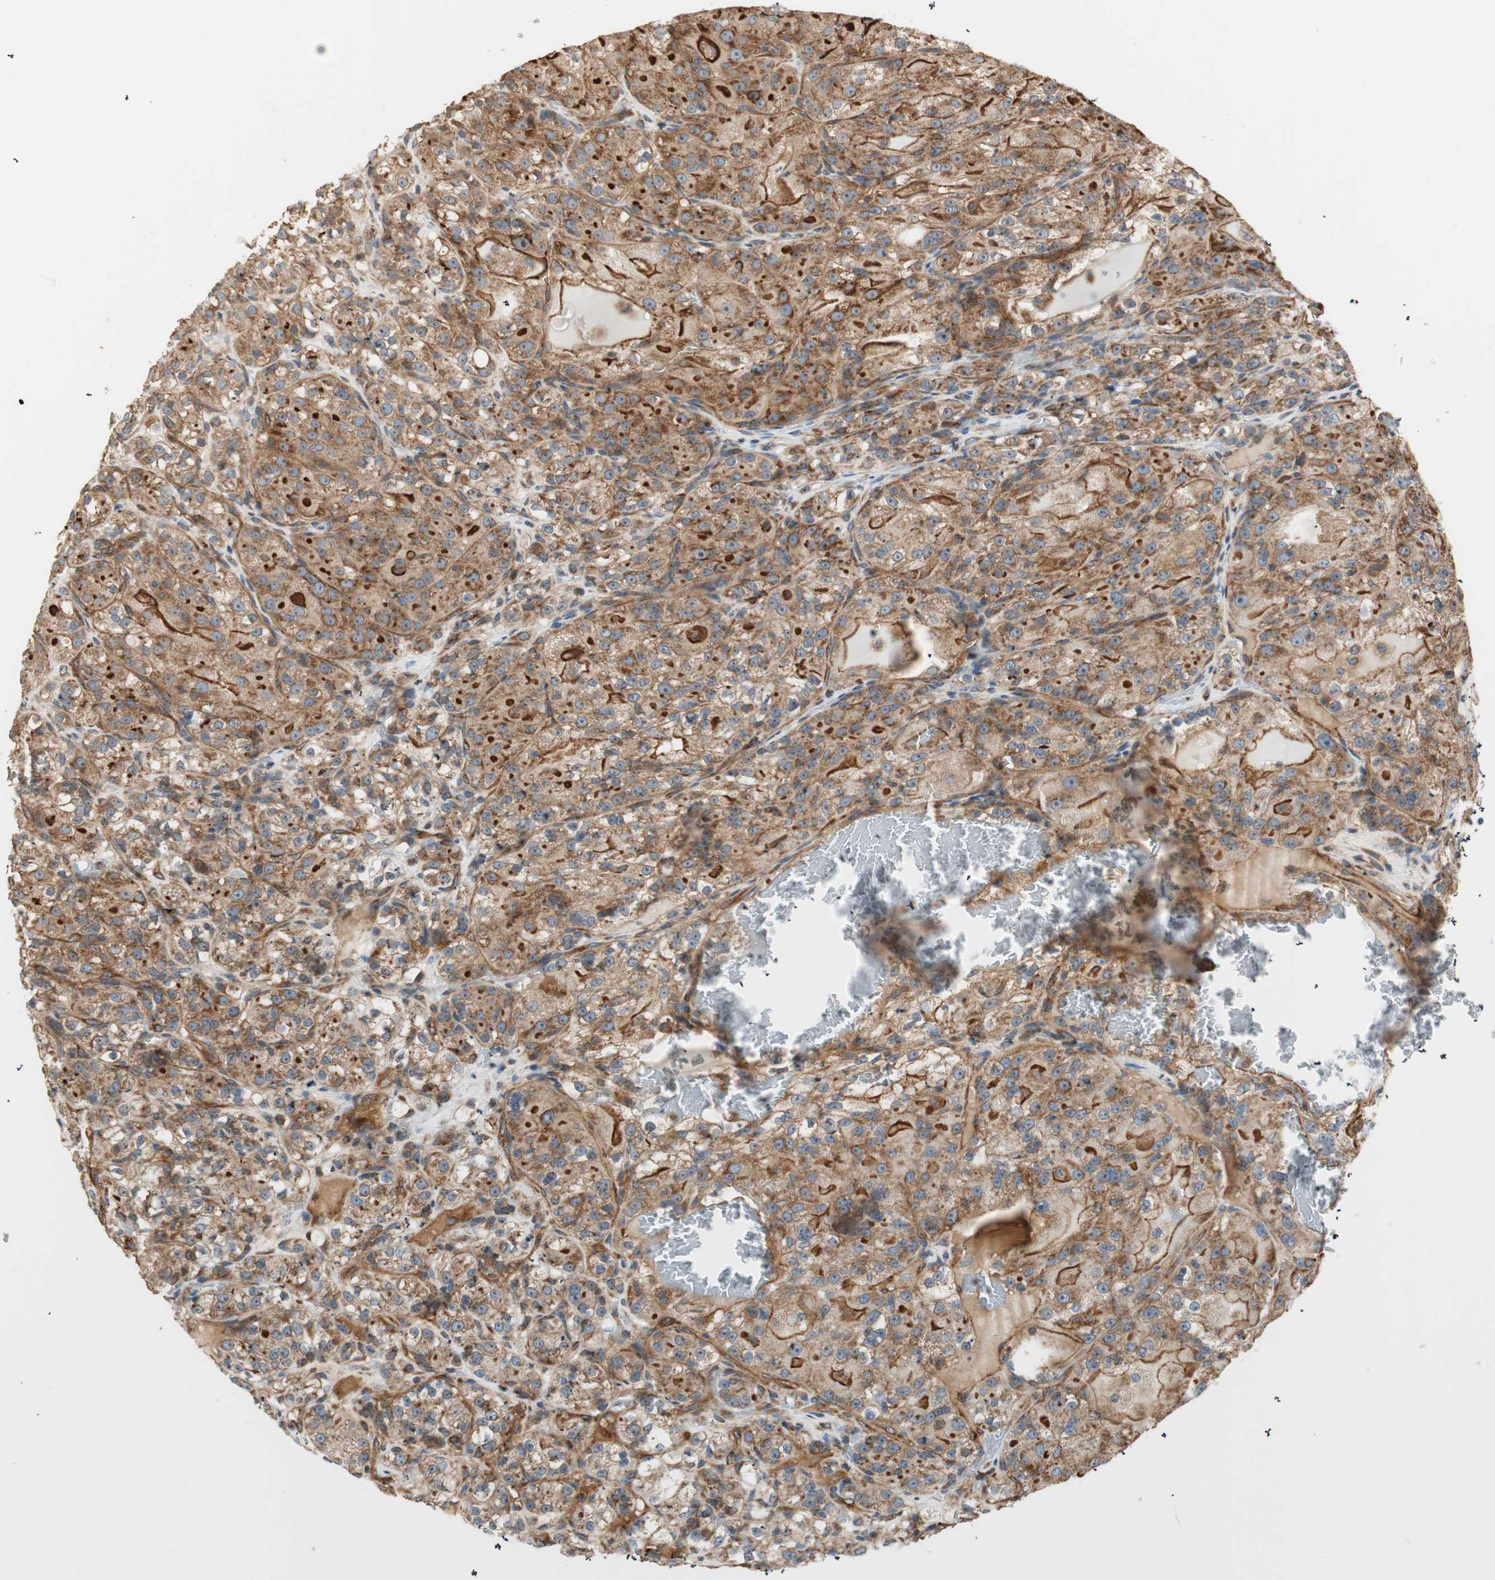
{"staining": {"intensity": "moderate", "quantity": ">75%", "location": "cytoplasmic/membranous"}, "tissue": "renal cancer", "cell_type": "Tumor cells", "image_type": "cancer", "snomed": [{"axis": "morphology", "description": "Normal tissue, NOS"}, {"axis": "morphology", "description": "Adenocarcinoma, NOS"}, {"axis": "topography", "description": "Kidney"}], "caption": "Adenocarcinoma (renal) stained for a protein (brown) exhibits moderate cytoplasmic/membranous positive positivity in approximately >75% of tumor cells.", "gene": "CTTNBP2NL", "patient": {"sex": "male", "age": 61}}